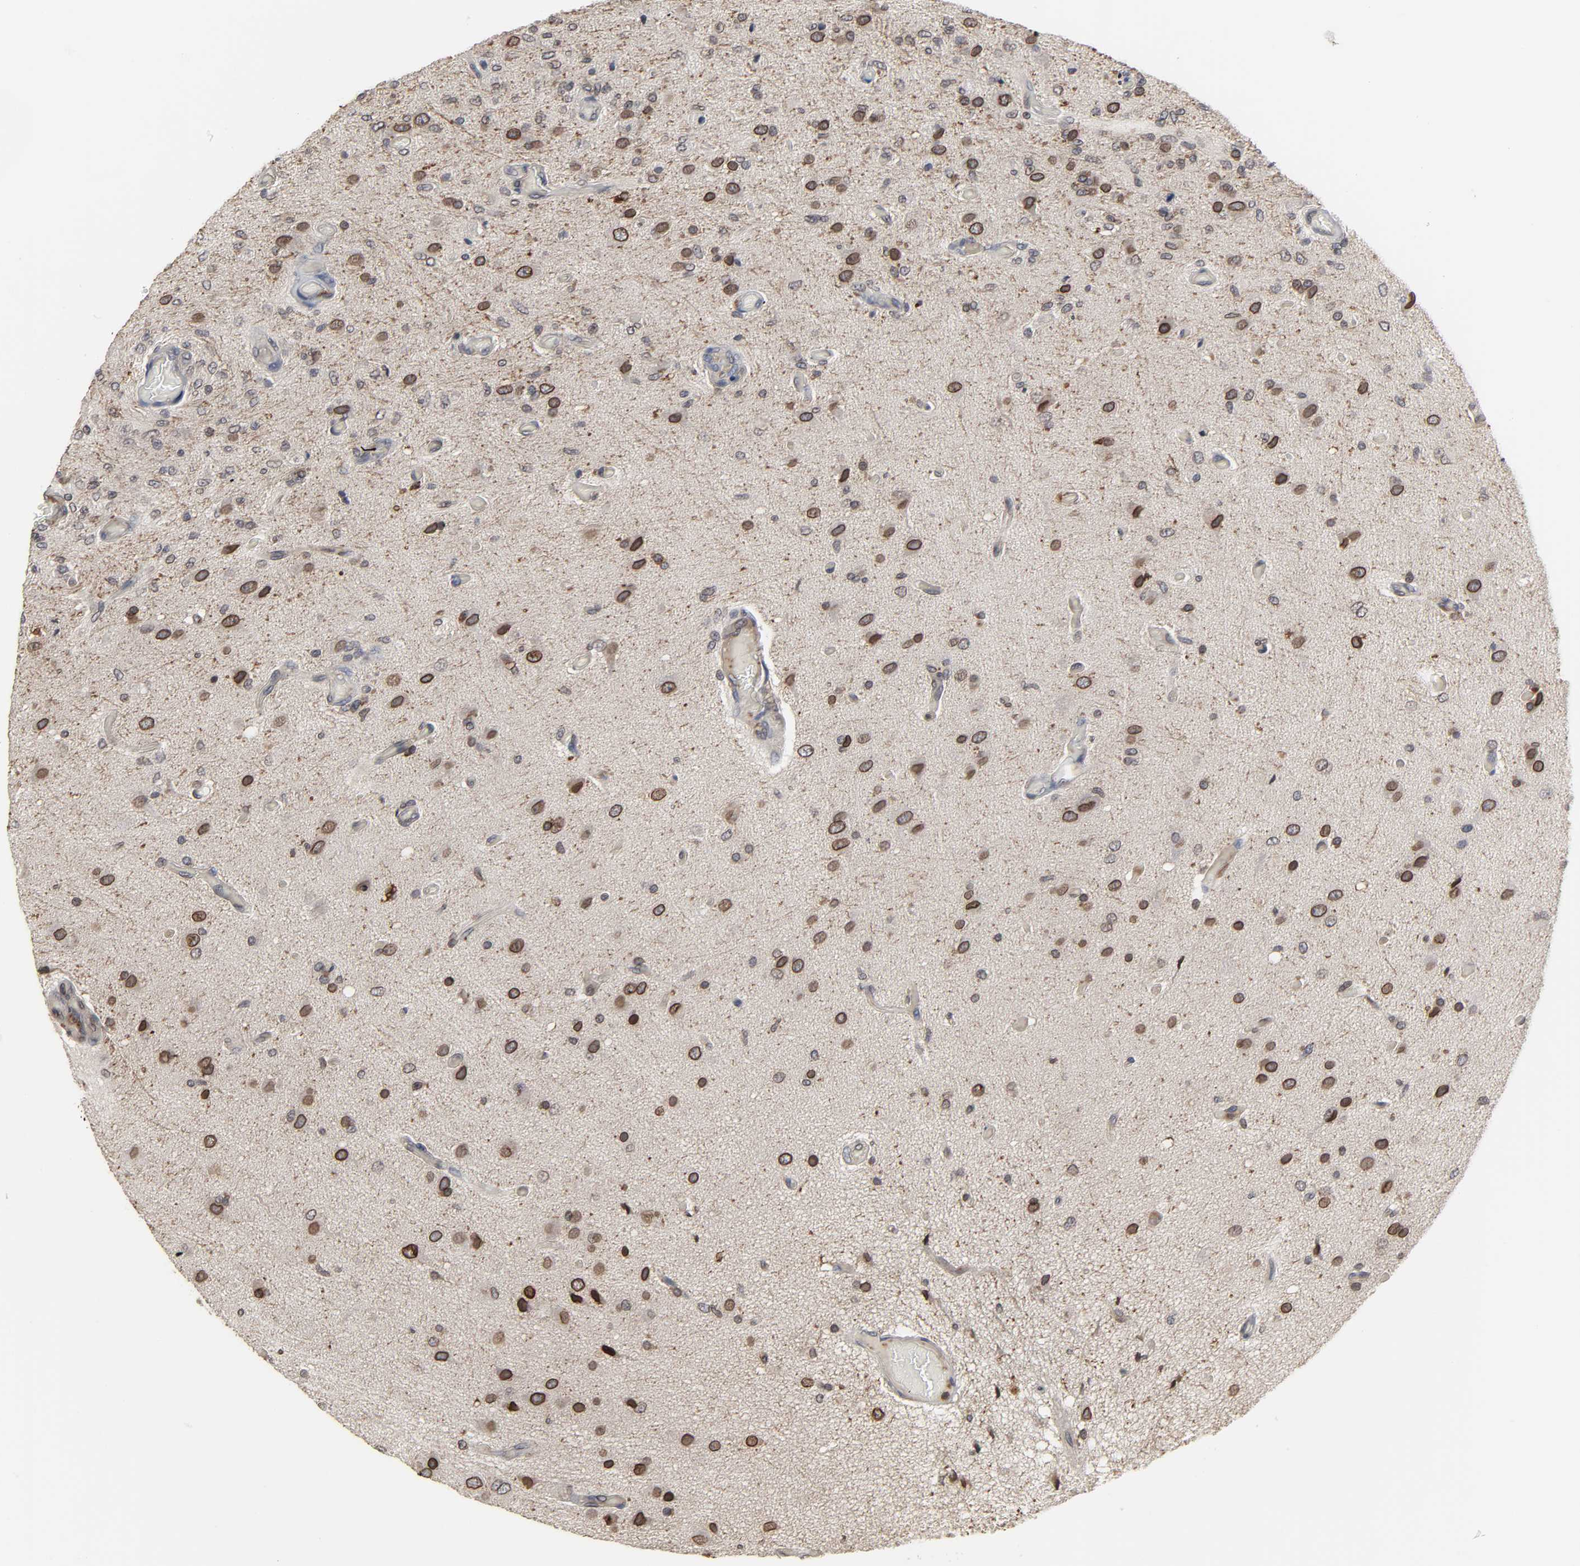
{"staining": {"intensity": "moderate", "quantity": "25%-75%", "location": "cytoplasmic/membranous,nuclear"}, "tissue": "glioma", "cell_type": "Tumor cells", "image_type": "cancer", "snomed": [{"axis": "morphology", "description": "Normal tissue, NOS"}, {"axis": "morphology", "description": "Glioma, malignant, High grade"}, {"axis": "topography", "description": "Cerebral cortex"}], "caption": "IHC histopathology image of neoplastic tissue: human high-grade glioma (malignant) stained using IHC displays medium levels of moderate protein expression localized specifically in the cytoplasmic/membranous and nuclear of tumor cells, appearing as a cytoplasmic/membranous and nuclear brown color.", "gene": "CCDC175", "patient": {"sex": "male", "age": 77}}